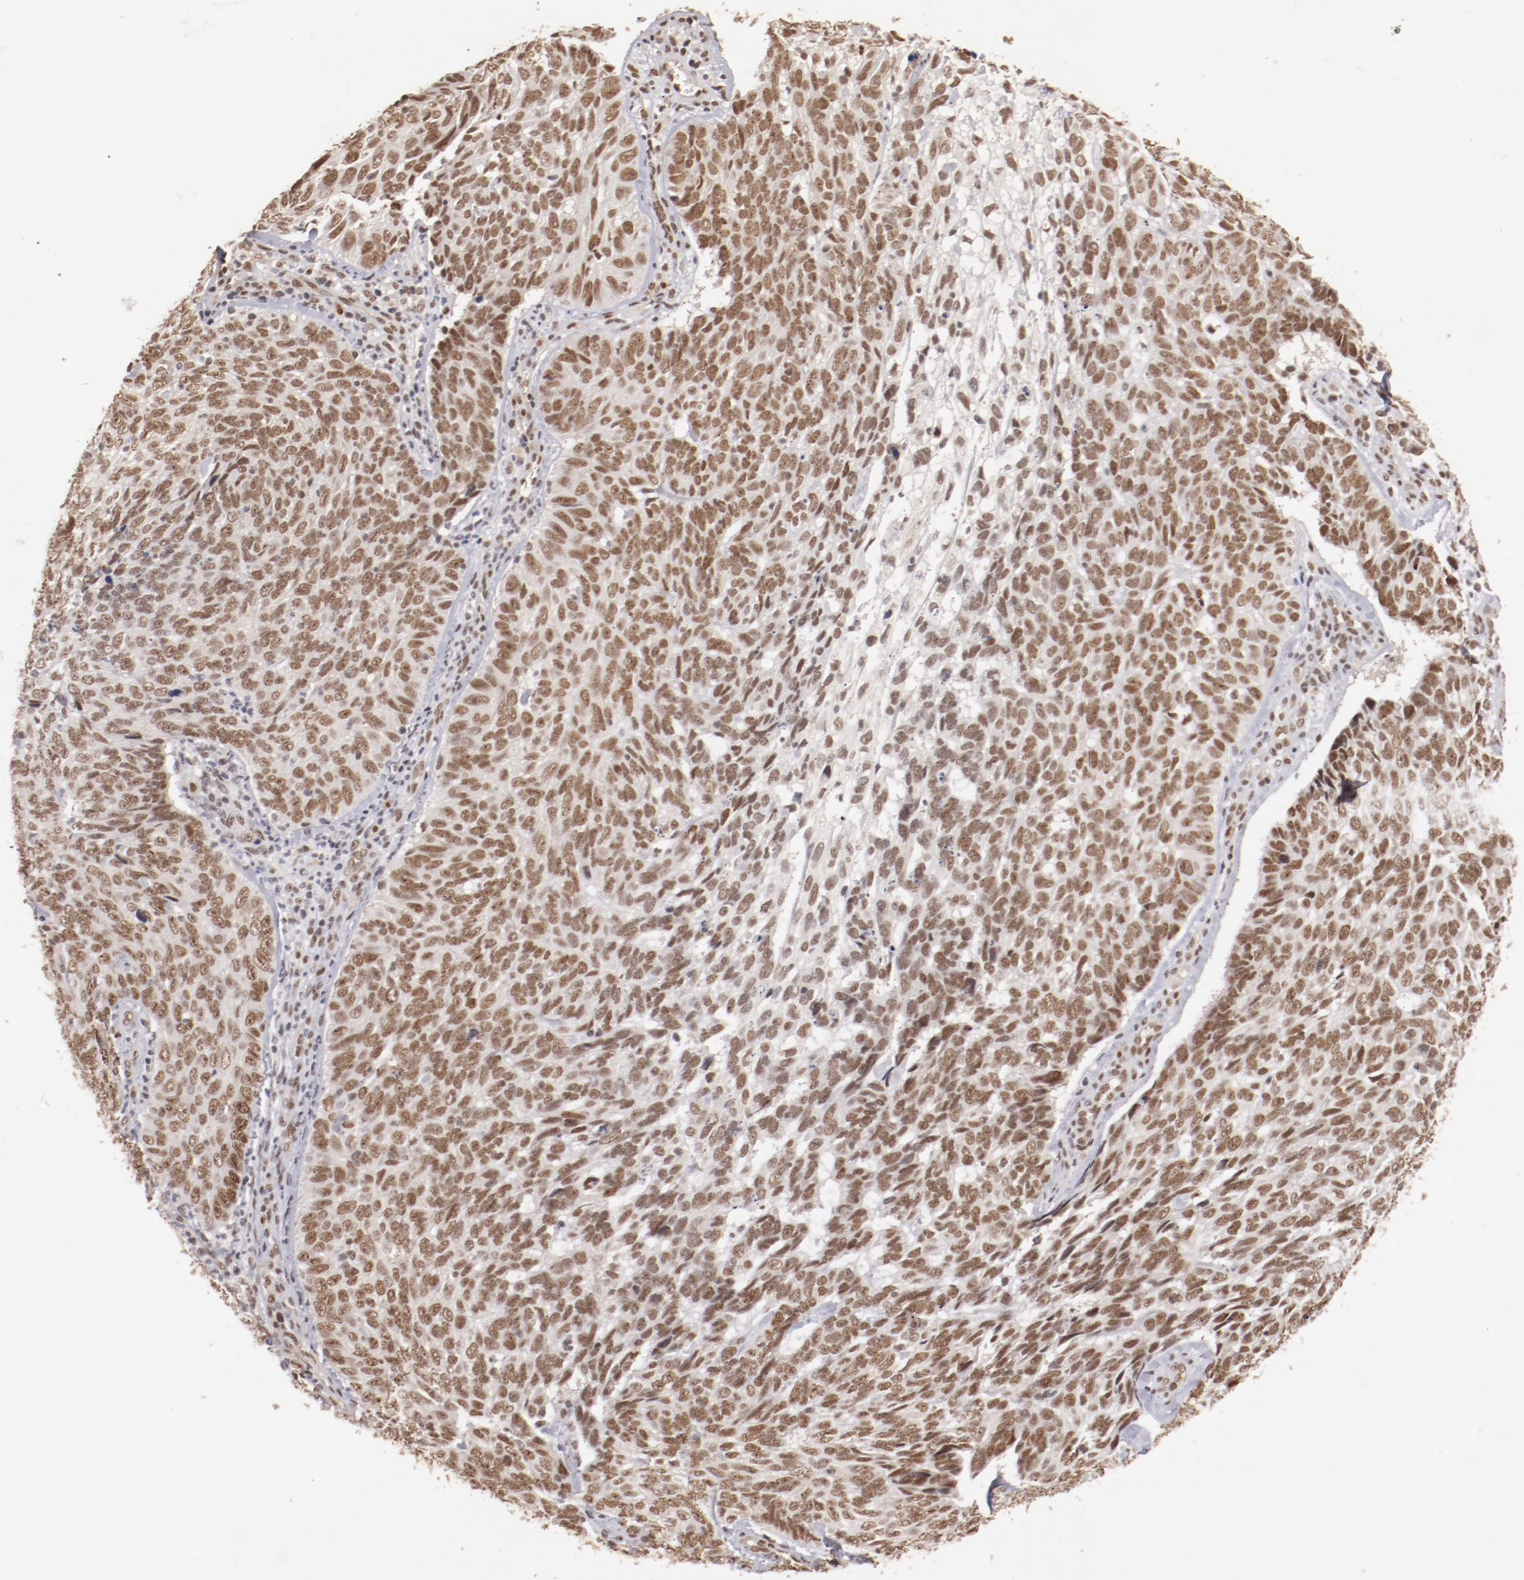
{"staining": {"intensity": "moderate", "quantity": ">75%", "location": "cytoplasmic/membranous,nuclear"}, "tissue": "skin cancer", "cell_type": "Tumor cells", "image_type": "cancer", "snomed": [{"axis": "morphology", "description": "Basal cell carcinoma"}, {"axis": "topography", "description": "Skin"}], "caption": "Brown immunohistochemical staining in human skin cancer (basal cell carcinoma) reveals moderate cytoplasmic/membranous and nuclear staining in about >75% of tumor cells. Nuclei are stained in blue.", "gene": "CLOCK", "patient": {"sex": "male", "age": 72}}